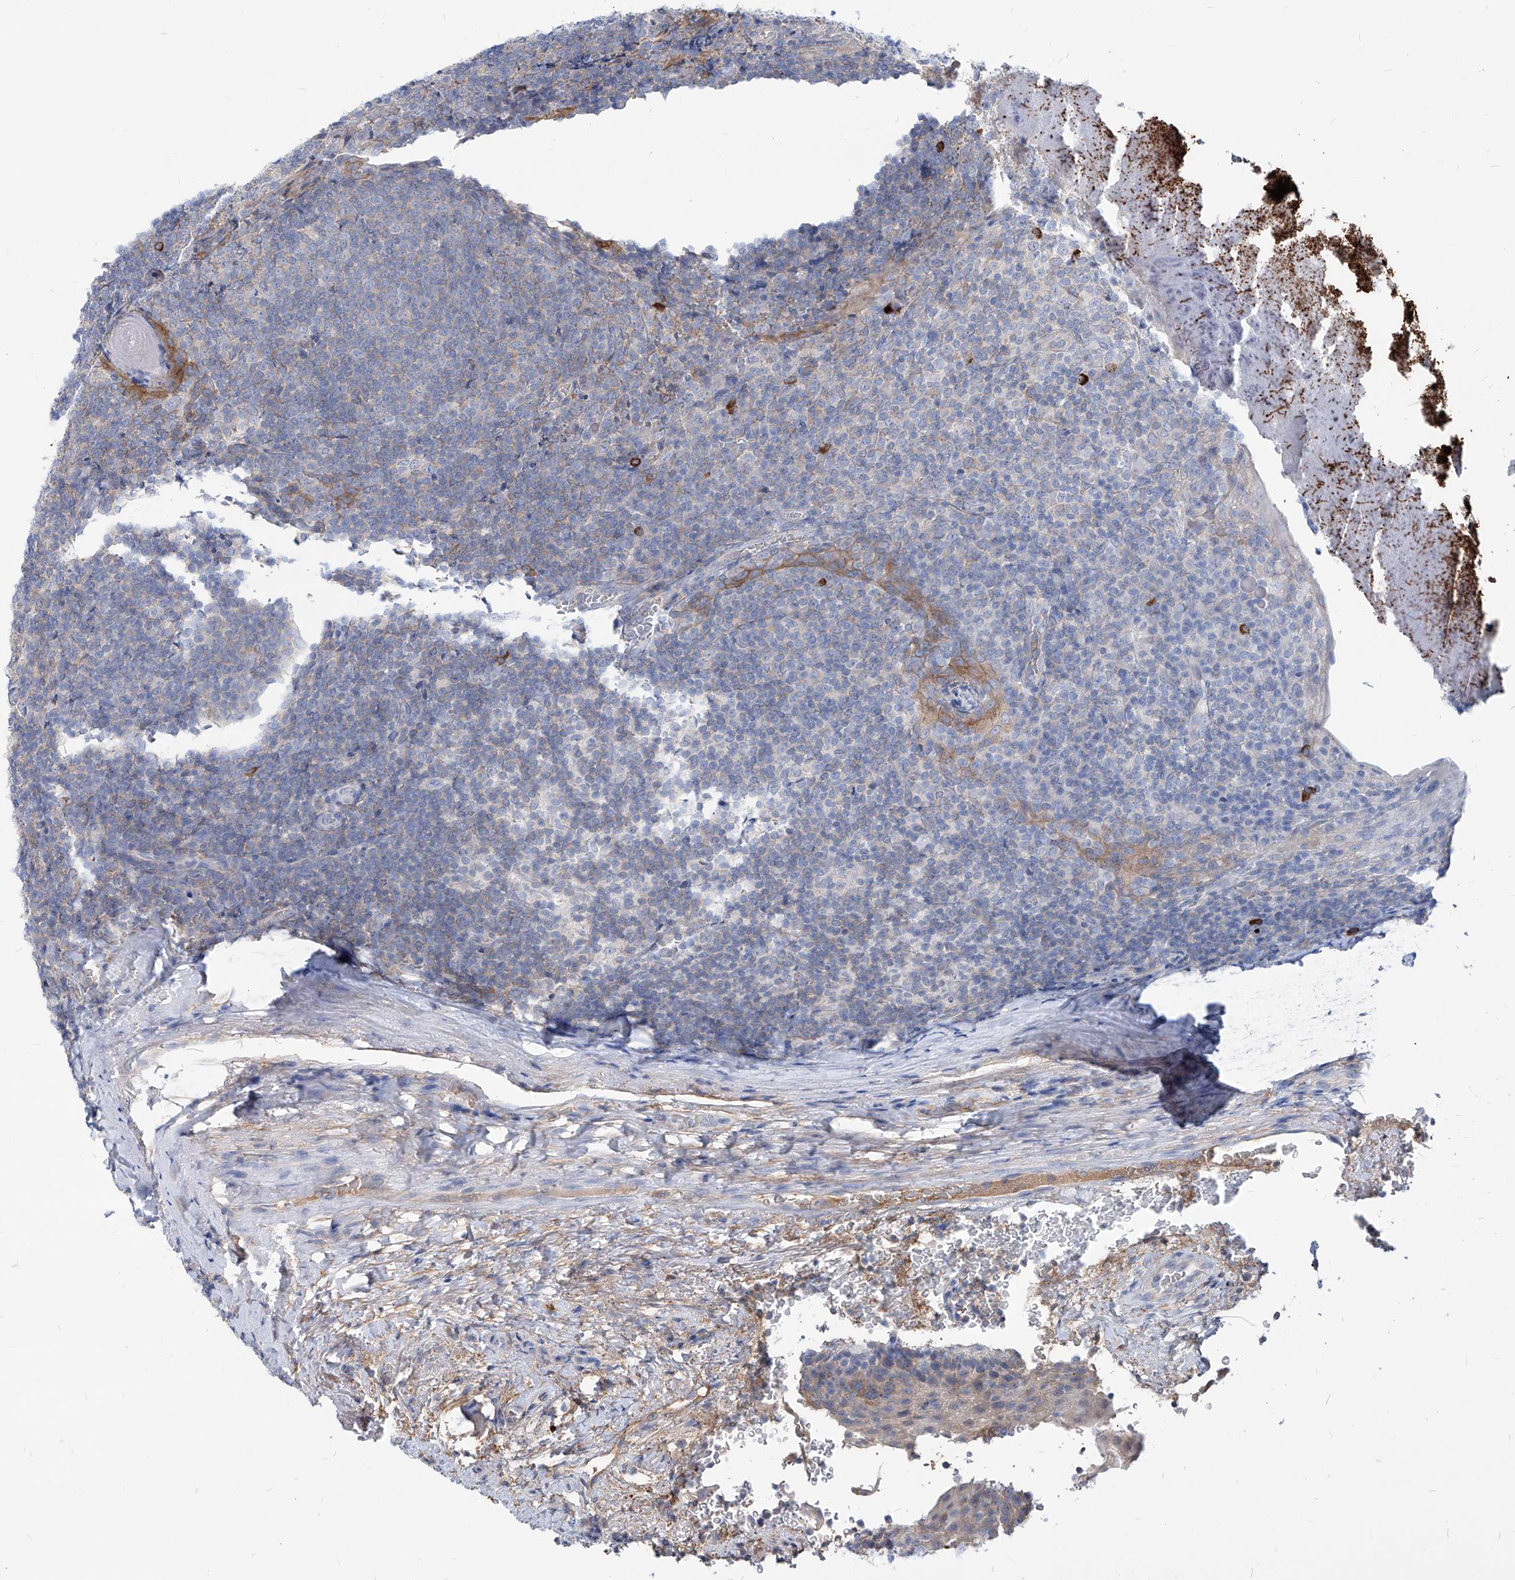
{"staining": {"intensity": "strong", "quantity": "<25%", "location": "cytoplasmic/membranous"}, "tissue": "tonsil", "cell_type": "Germinal center cells", "image_type": "normal", "snomed": [{"axis": "morphology", "description": "Normal tissue, NOS"}, {"axis": "topography", "description": "Tonsil"}], "caption": "Protein expression analysis of unremarkable tonsil demonstrates strong cytoplasmic/membranous expression in approximately <25% of germinal center cells.", "gene": "AKAP10", "patient": {"sex": "male", "age": 37}}